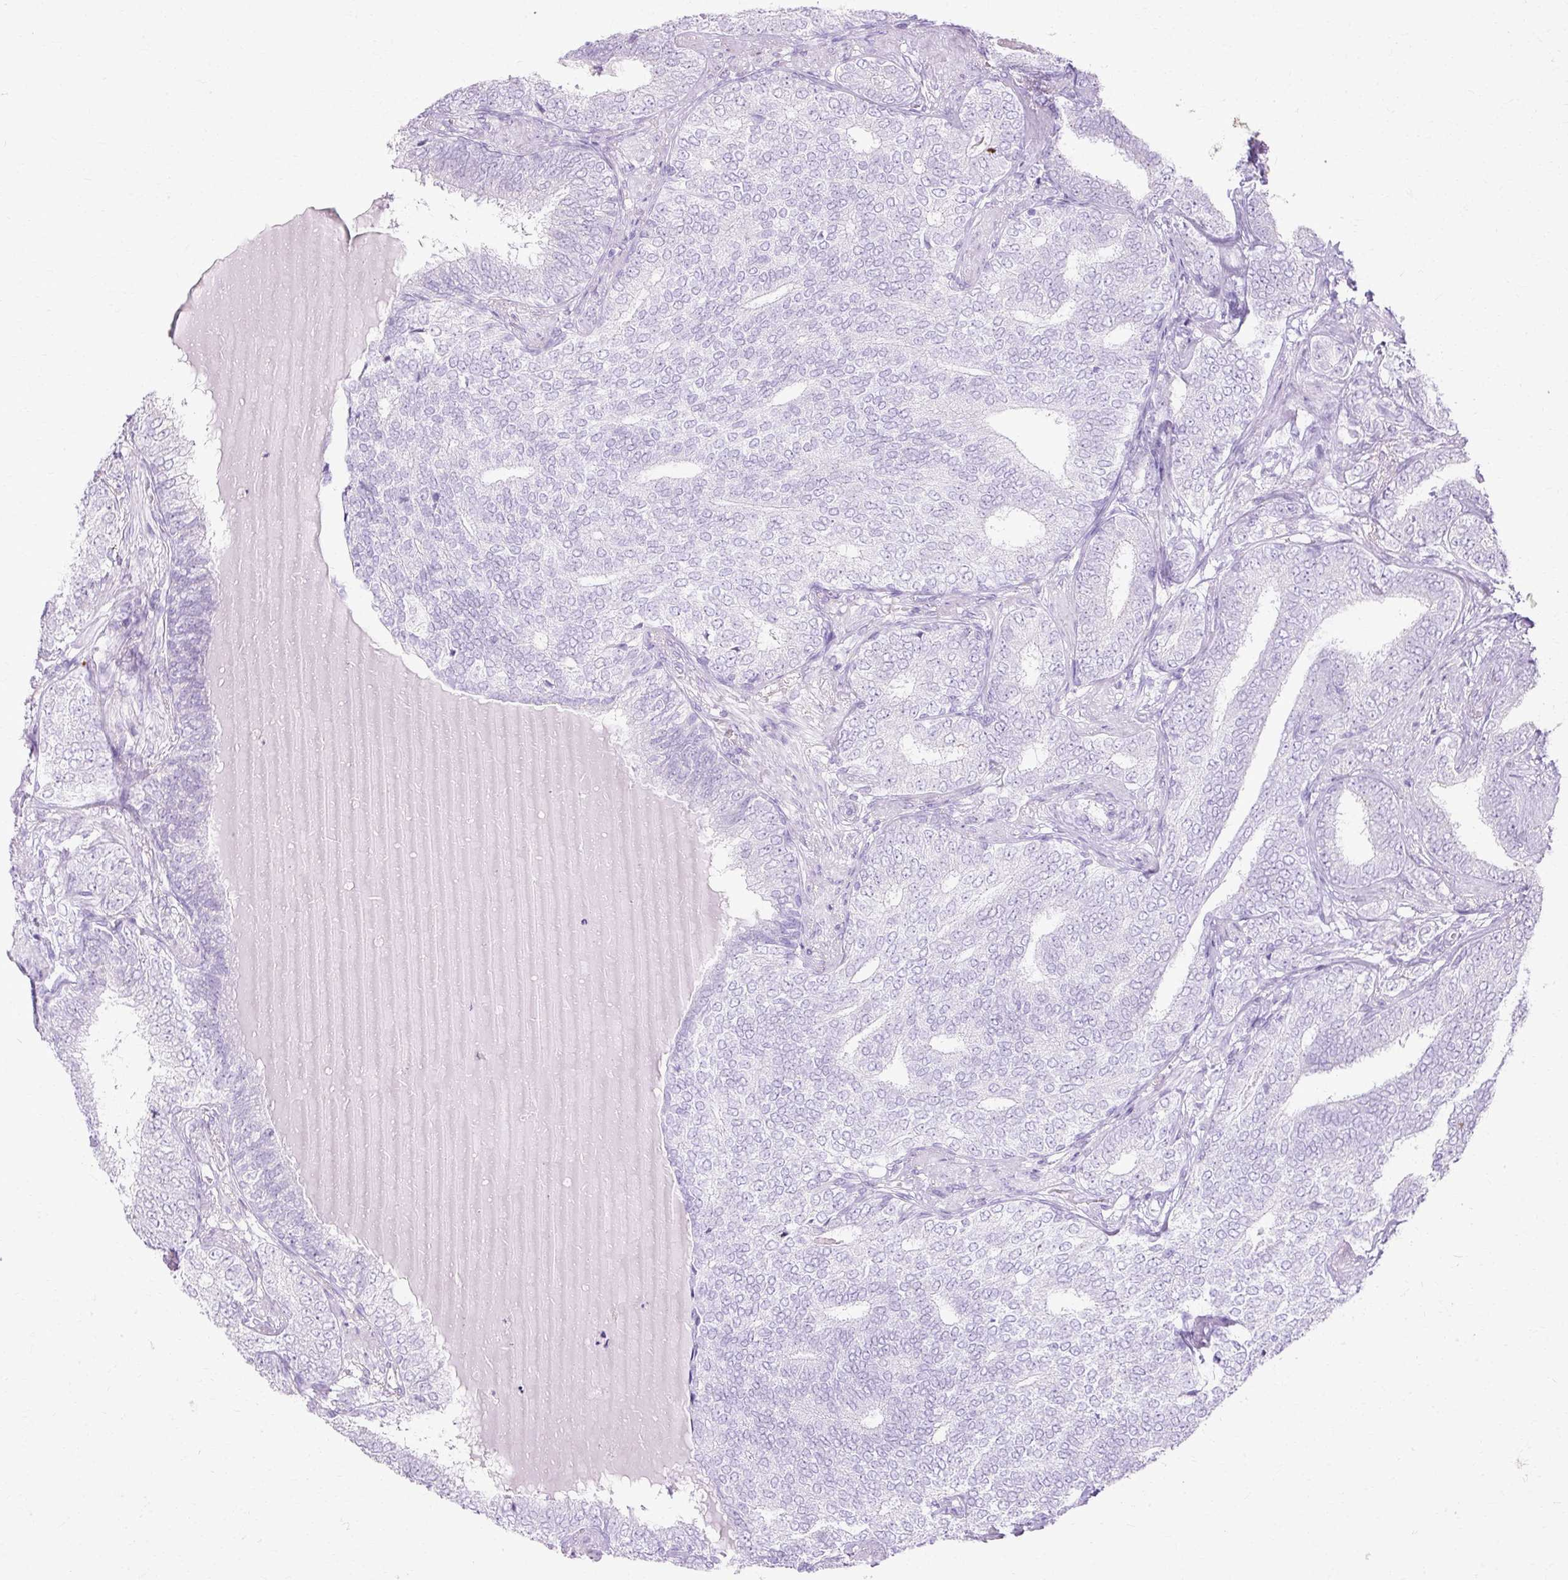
{"staining": {"intensity": "negative", "quantity": "none", "location": "none"}, "tissue": "prostate cancer", "cell_type": "Tumor cells", "image_type": "cancer", "snomed": [{"axis": "morphology", "description": "Adenocarcinoma, High grade"}, {"axis": "topography", "description": "Prostate"}], "caption": "Immunohistochemistry image of neoplastic tissue: prostate cancer (adenocarcinoma (high-grade)) stained with DAB (3,3'-diaminobenzidine) reveals no significant protein staining in tumor cells. Nuclei are stained in blue.", "gene": "HSD11B1", "patient": {"sex": "male", "age": 72}}